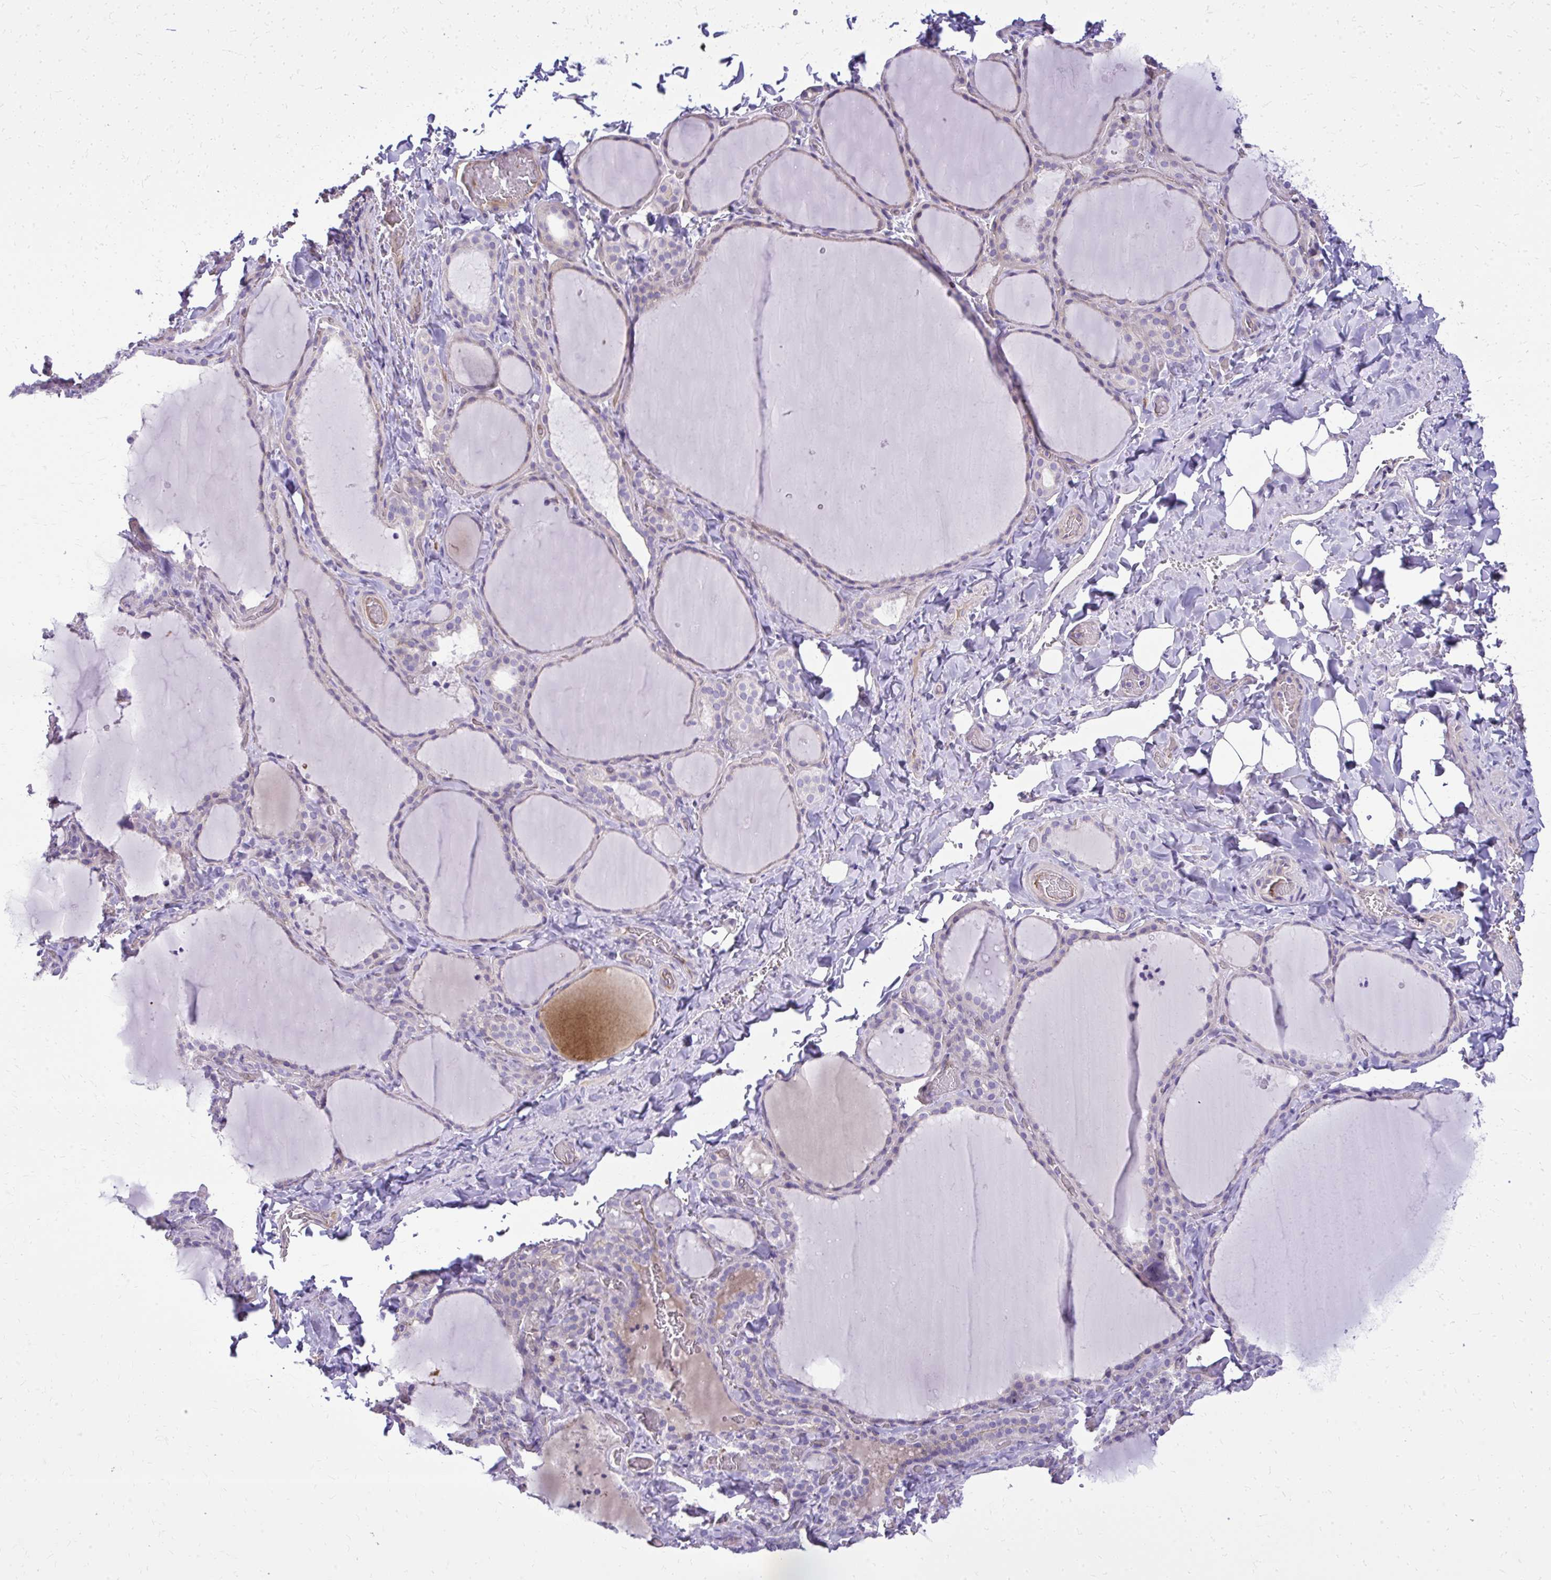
{"staining": {"intensity": "weak", "quantity": "<25%", "location": "cytoplasmic/membranous"}, "tissue": "thyroid gland", "cell_type": "Glandular cells", "image_type": "normal", "snomed": [{"axis": "morphology", "description": "Normal tissue, NOS"}, {"axis": "topography", "description": "Thyroid gland"}], "caption": "Protein analysis of normal thyroid gland demonstrates no significant staining in glandular cells.", "gene": "RUNDC3B", "patient": {"sex": "female", "age": 22}}